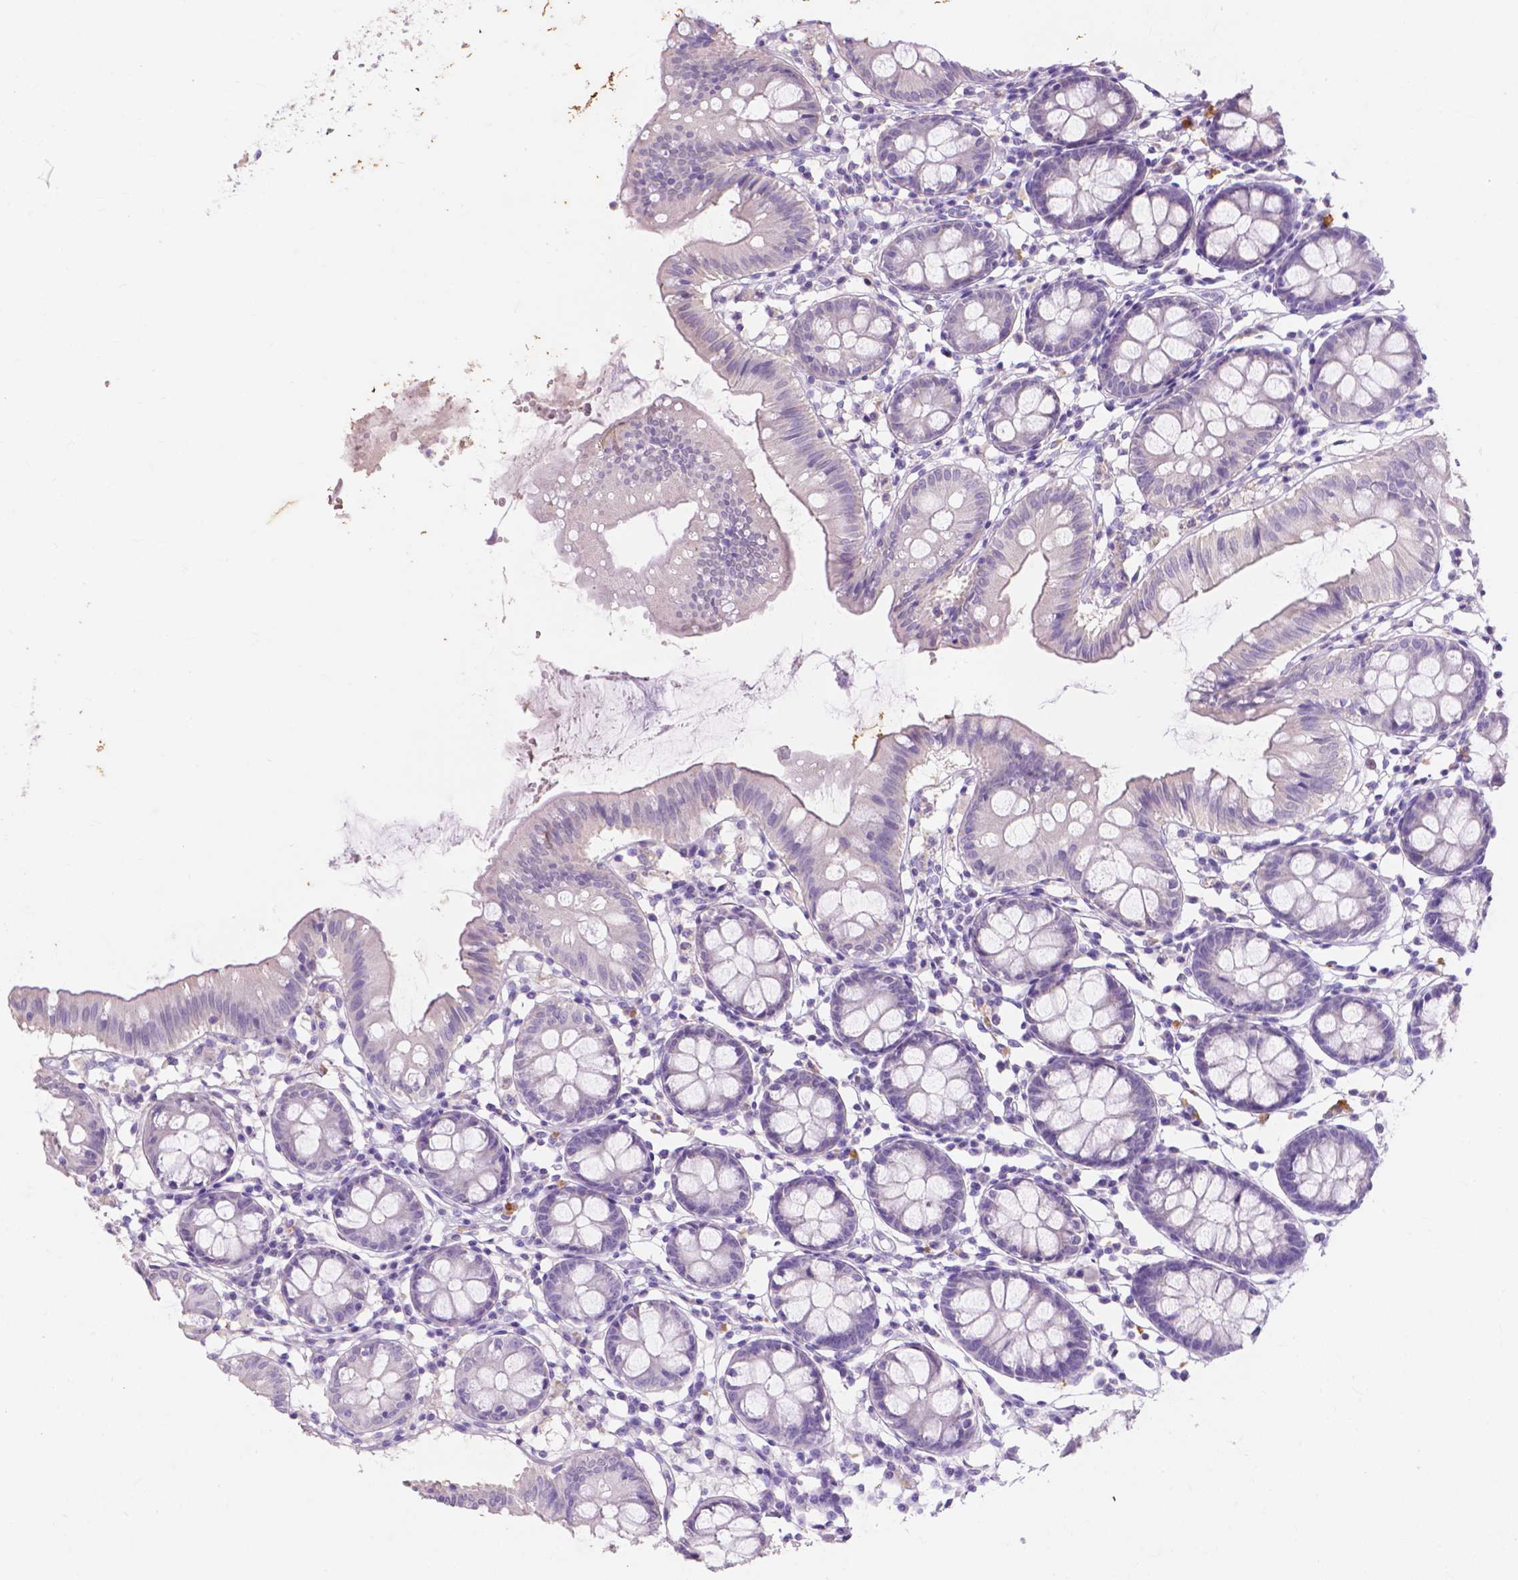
{"staining": {"intensity": "negative", "quantity": "none", "location": "none"}, "tissue": "colon", "cell_type": "Endothelial cells", "image_type": "normal", "snomed": [{"axis": "morphology", "description": "Normal tissue, NOS"}, {"axis": "topography", "description": "Colon"}], "caption": "Image shows no significant protein positivity in endothelial cells of normal colon.", "gene": "MMP11", "patient": {"sex": "female", "age": 84}}